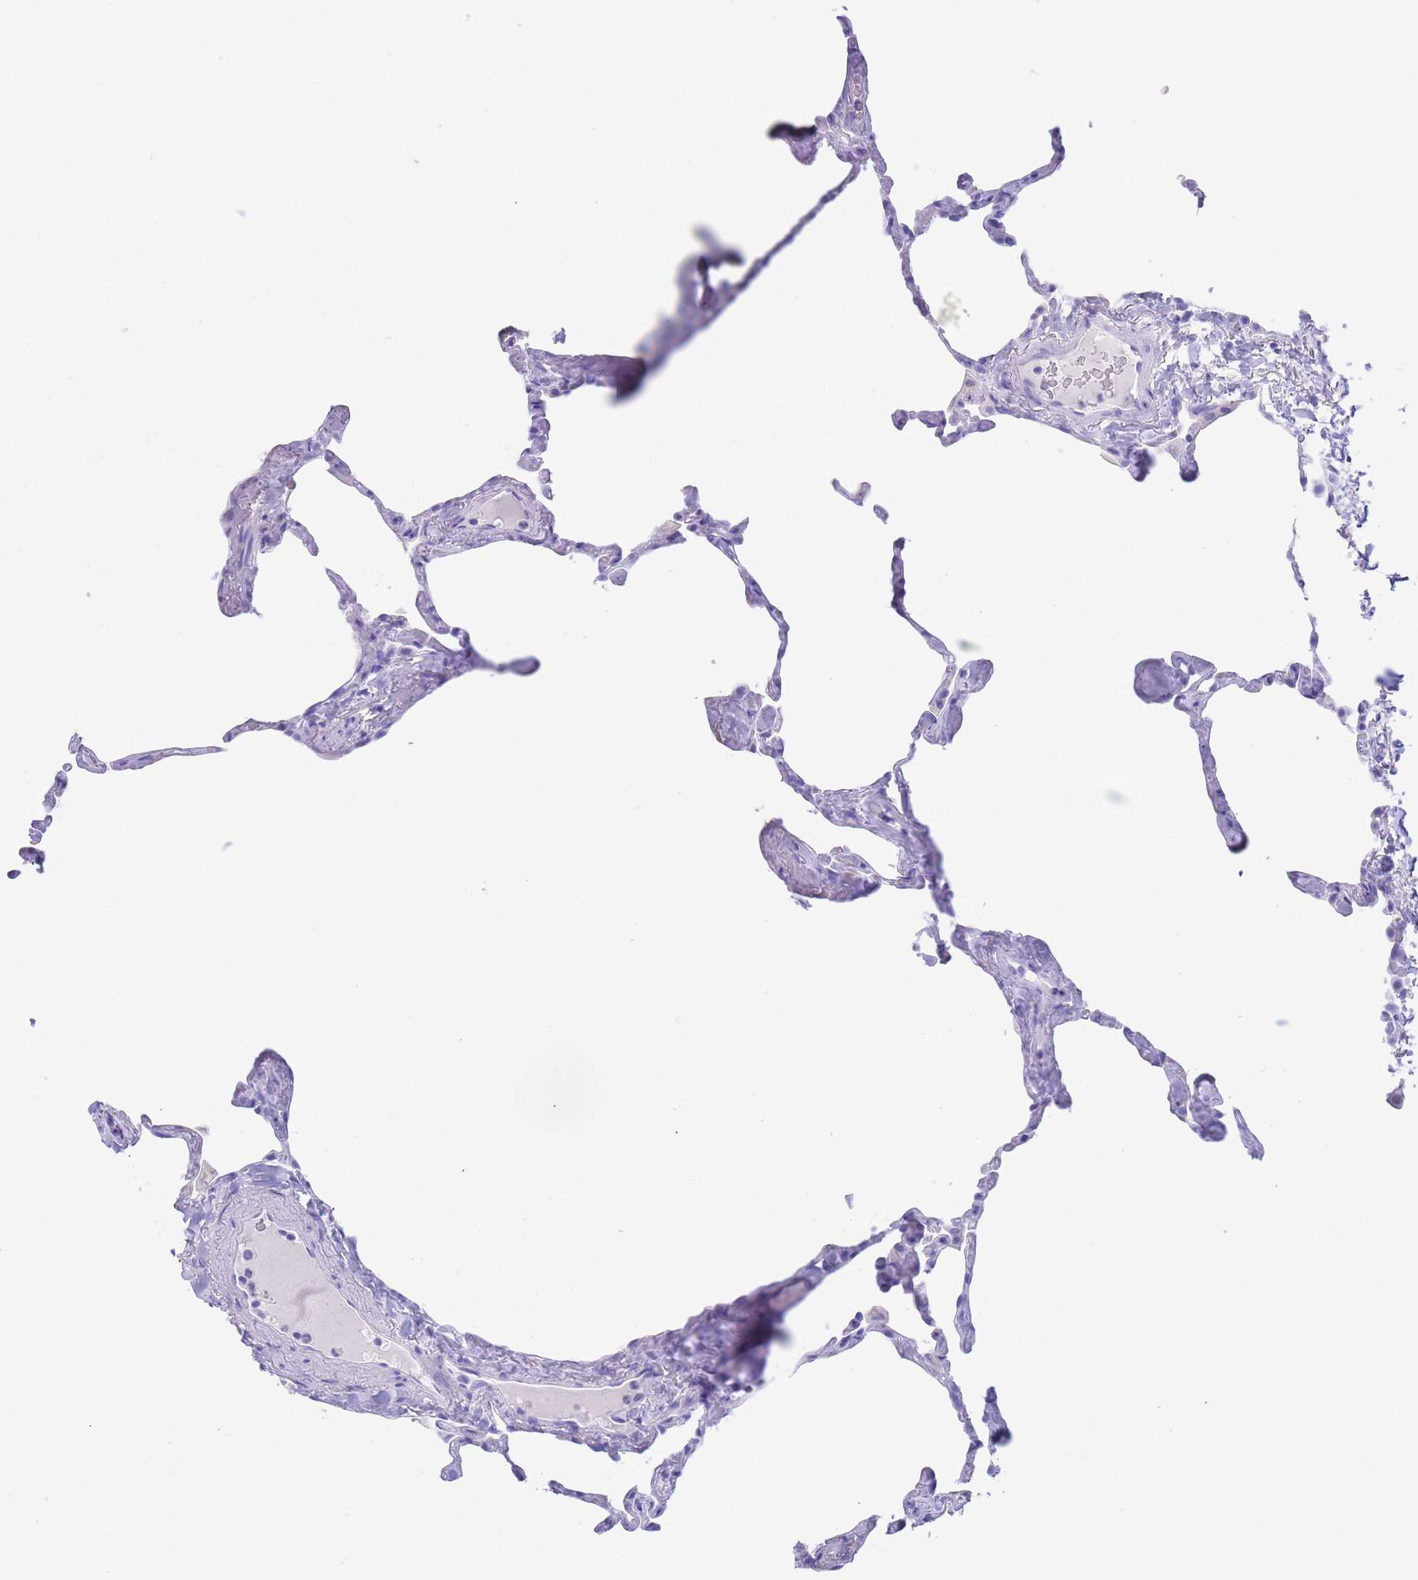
{"staining": {"intensity": "negative", "quantity": "none", "location": "none"}, "tissue": "lung", "cell_type": "Alveolar cells", "image_type": "normal", "snomed": [{"axis": "morphology", "description": "Normal tissue, NOS"}, {"axis": "topography", "description": "Lung"}], "caption": "DAB (3,3'-diaminobenzidine) immunohistochemical staining of normal lung shows no significant staining in alveolar cells.", "gene": "SLCO1B1", "patient": {"sex": "male", "age": 65}}